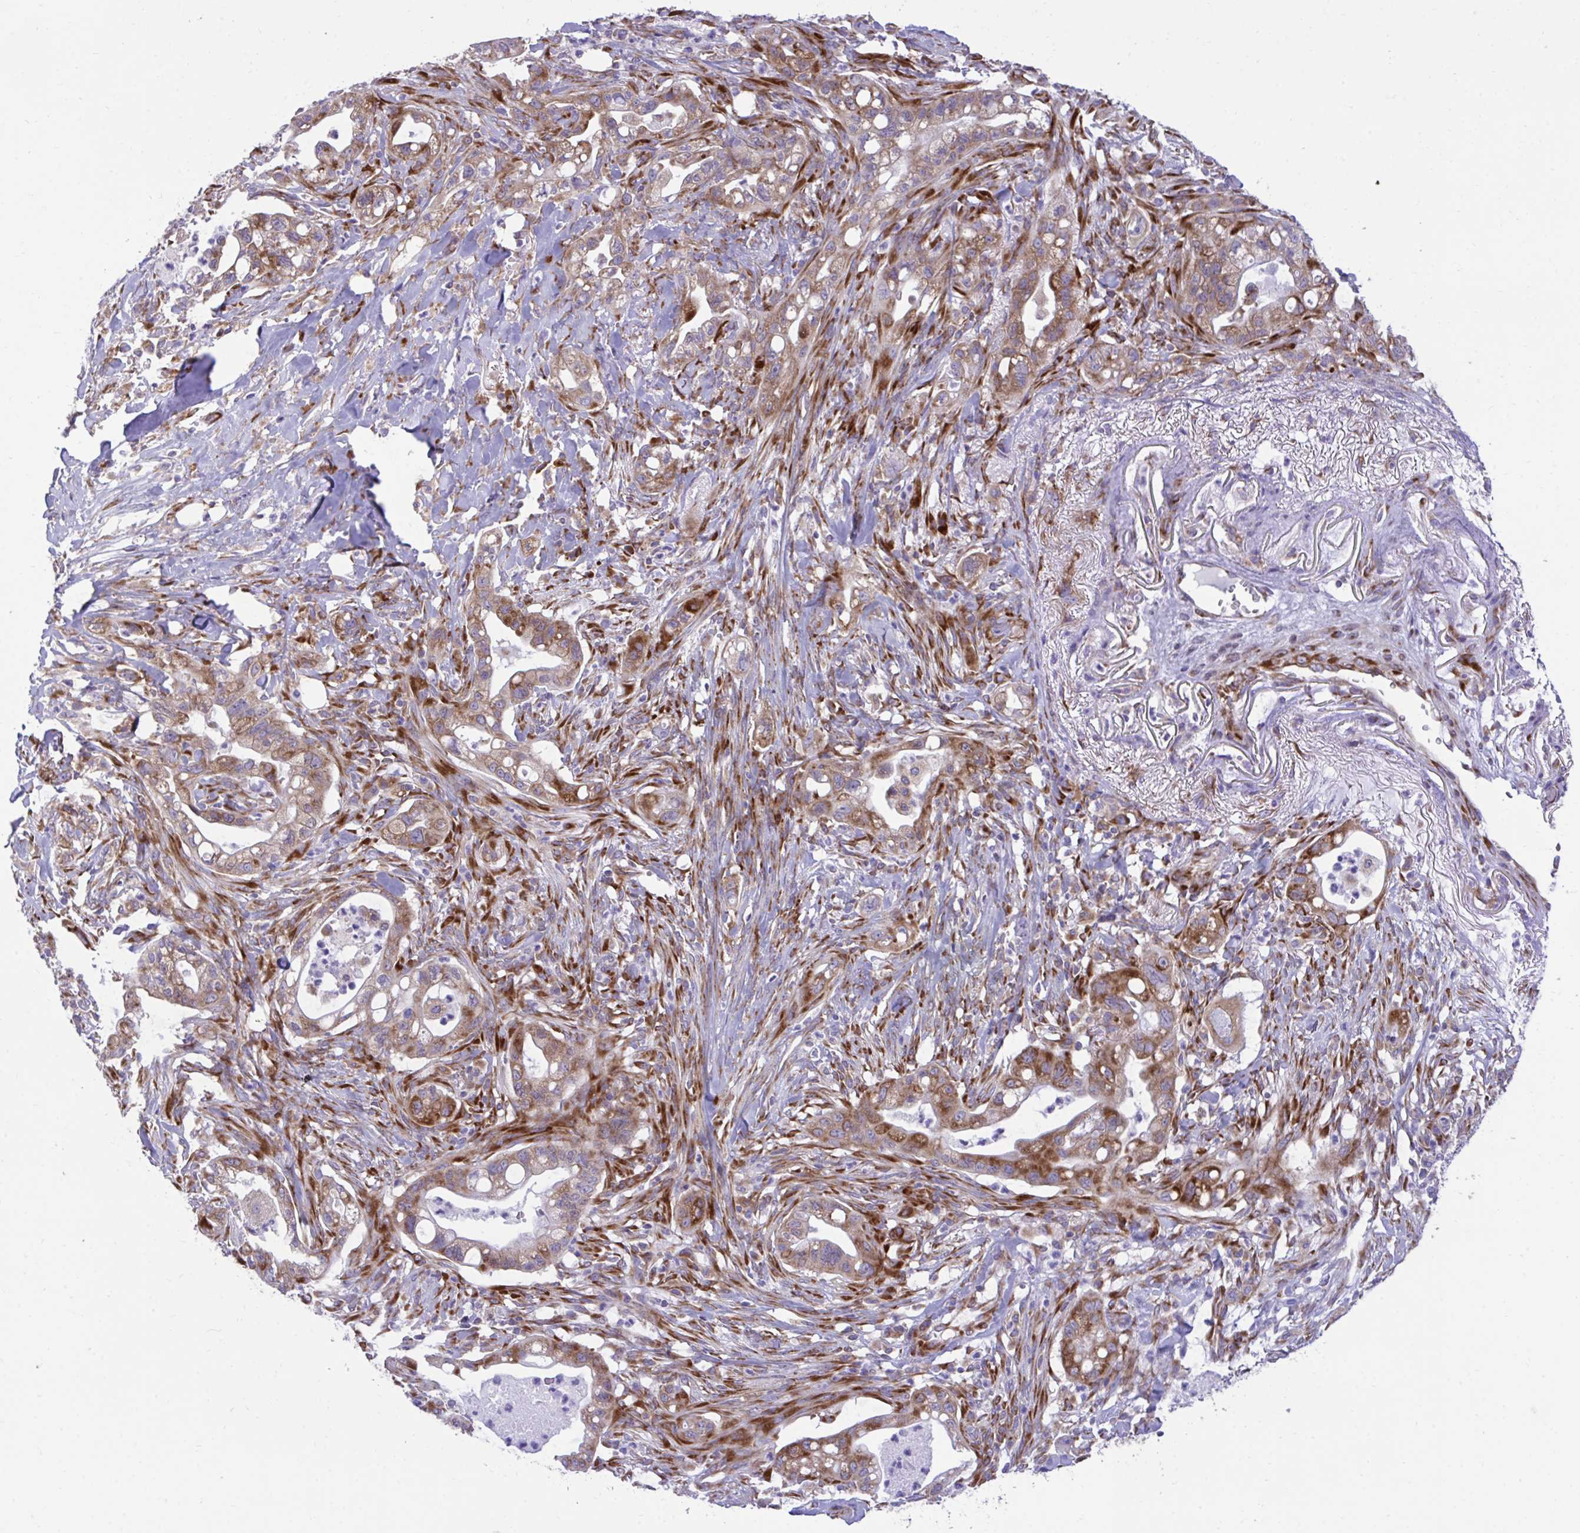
{"staining": {"intensity": "moderate", "quantity": ">75%", "location": "cytoplasmic/membranous"}, "tissue": "pancreatic cancer", "cell_type": "Tumor cells", "image_type": "cancer", "snomed": [{"axis": "morphology", "description": "Adenocarcinoma, NOS"}, {"axis": "topography", "description": "Pancreas"}], "caption": "A high-resolution image shows immunohistochemistry staining of pancreatic cancer, which exhibits moderate cytoplasmic/membranous positivity in approximately >75% of tumor cells.", "gene": "RPS15", "patient": {"sex": "male", "age": 44}}